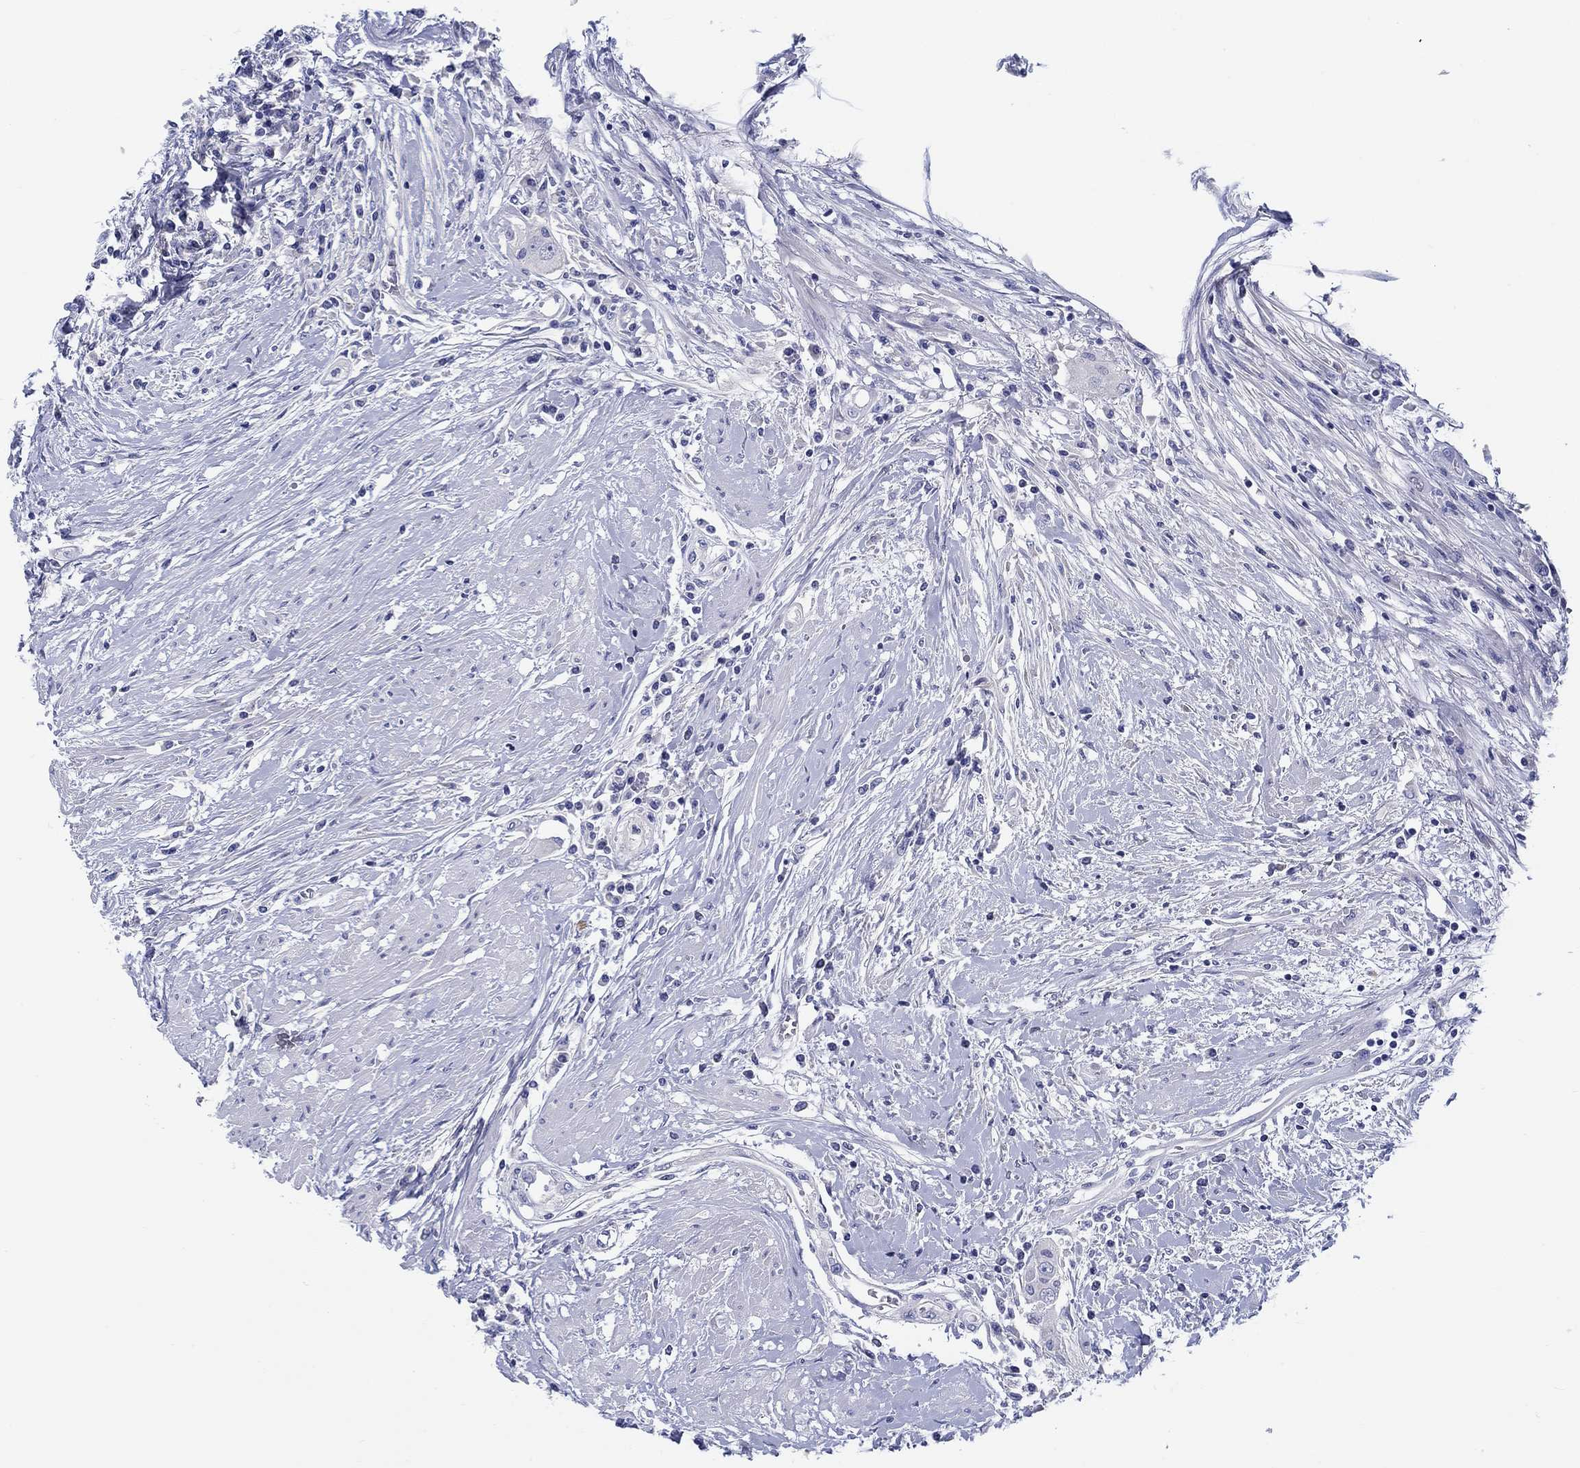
{"staining": {"intensity": "negative", "quantity": "none", "location": "none"}, "tissue": "colorectal cancer", "cell_type": "Tumor cells", "image_type": "cancer", "snomed": [{"axis": "morphology", "description": "Adenocarcinoma, NOS"}, {"axis": "topography", "description": "Rectum"}], "caption": "Histopathology image shows no significant protein staining in tumor cells of adenocarcinoma (colorectal).", "gene": "HAPLN4", "patient": {"sex": "male", "age": 59}}